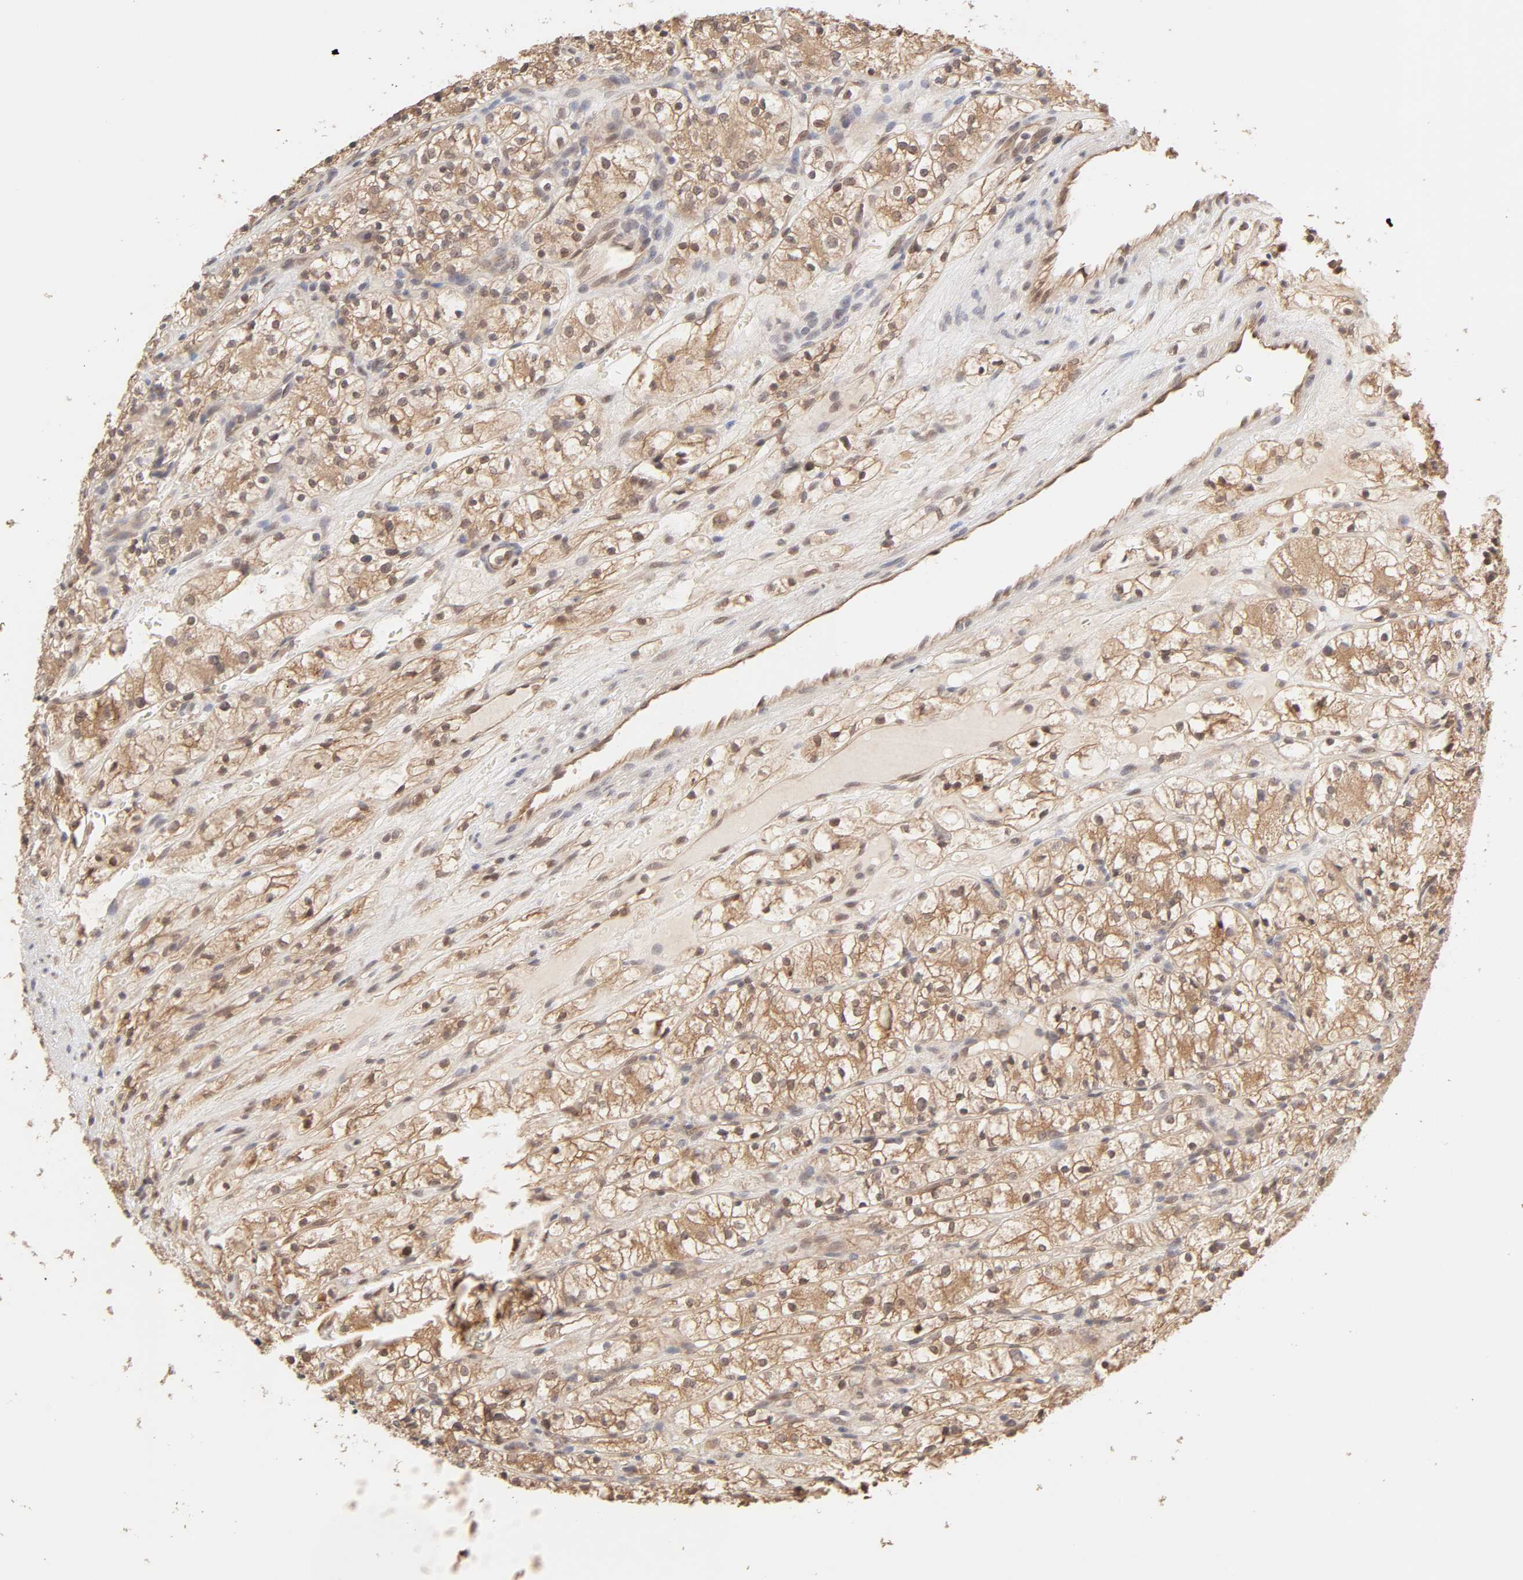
{"staining": {"intensity": "moderate", "quantity": ">75%", "location": "cytoplasmic/membranous"}, "tissue": "renal cancer", "cell_type": "Tumor cells", "image_type": "cancer", "snomed": [{"axis": "morphology", "description": "Adenocarcinoma, NOS"}, {"axis": "topography", "description": "Kidney"}], "caption": "Tumor cells demonstrate medium levels of moderate cytoplasmic/membranous staining in approximately >75% of cells in renal adenocarcinoma. (Brightfield microscopy of DAB IHC at high magnification).", "gene": "MAPK1", "patient": {"sex": "female", "age": 60}}